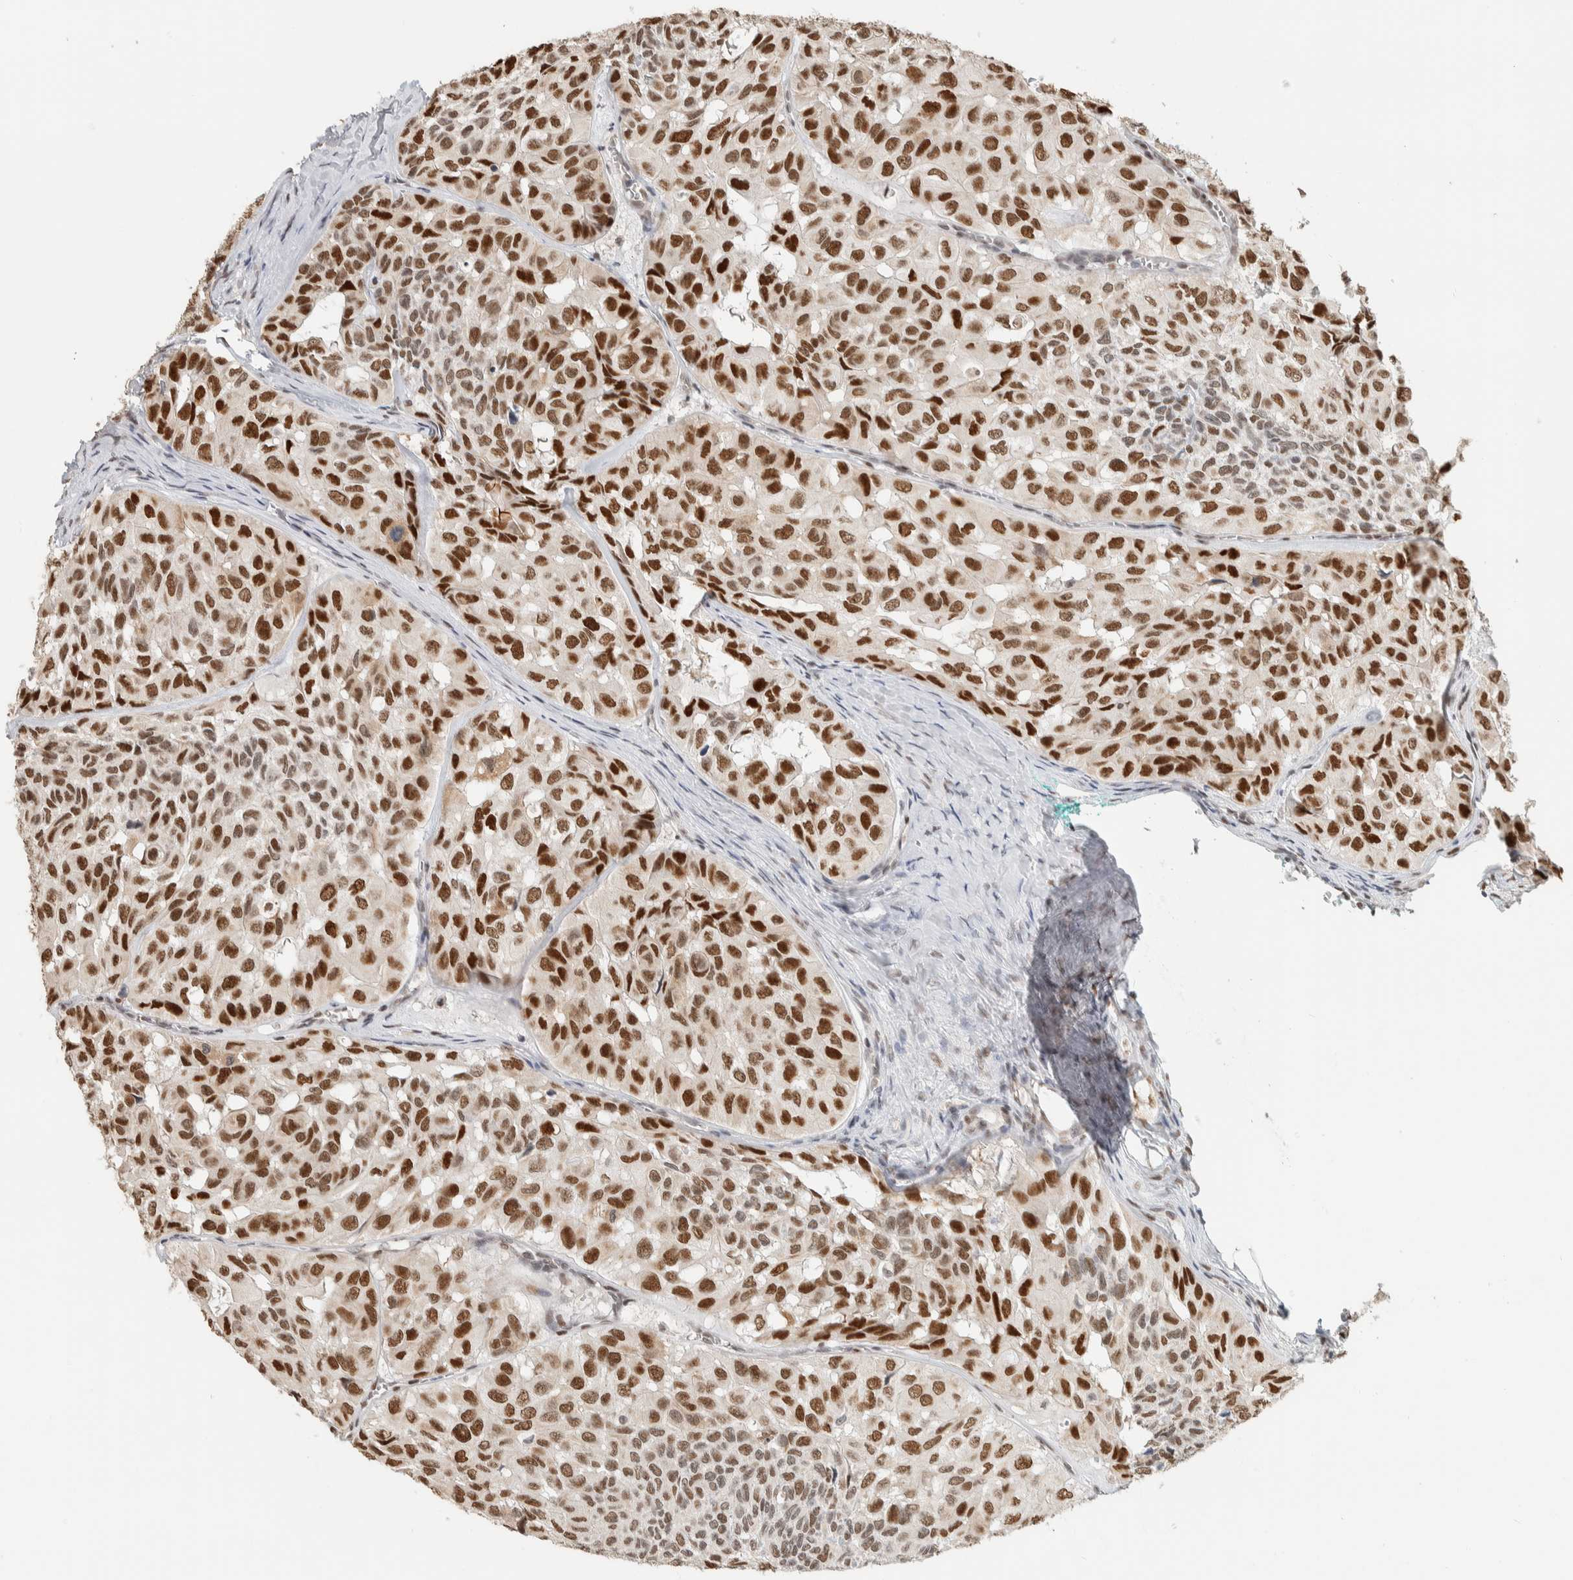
{"staining": {"intensity": "strong", "quantity": ">75%", "location": "nuclear"}, "tissue": "head and neck cancer", "cell_type": "Tumor cells", "image_type": "cancer", "snomed": [{"axis": "morphology", "description": "Adenocarcinoma, NOS"}, {"axis": "topography", "description": "Salivary gland, NOS"}, {"axis": "topography", "description": "Head-Neck"}], "caption": "Head and neck cancer (adenocarcinoma) stained for a protein displays strong nuclear positivity in tumor cells.", "gene": "PUS7", "patient": {"sex": "female", "age": 76}}